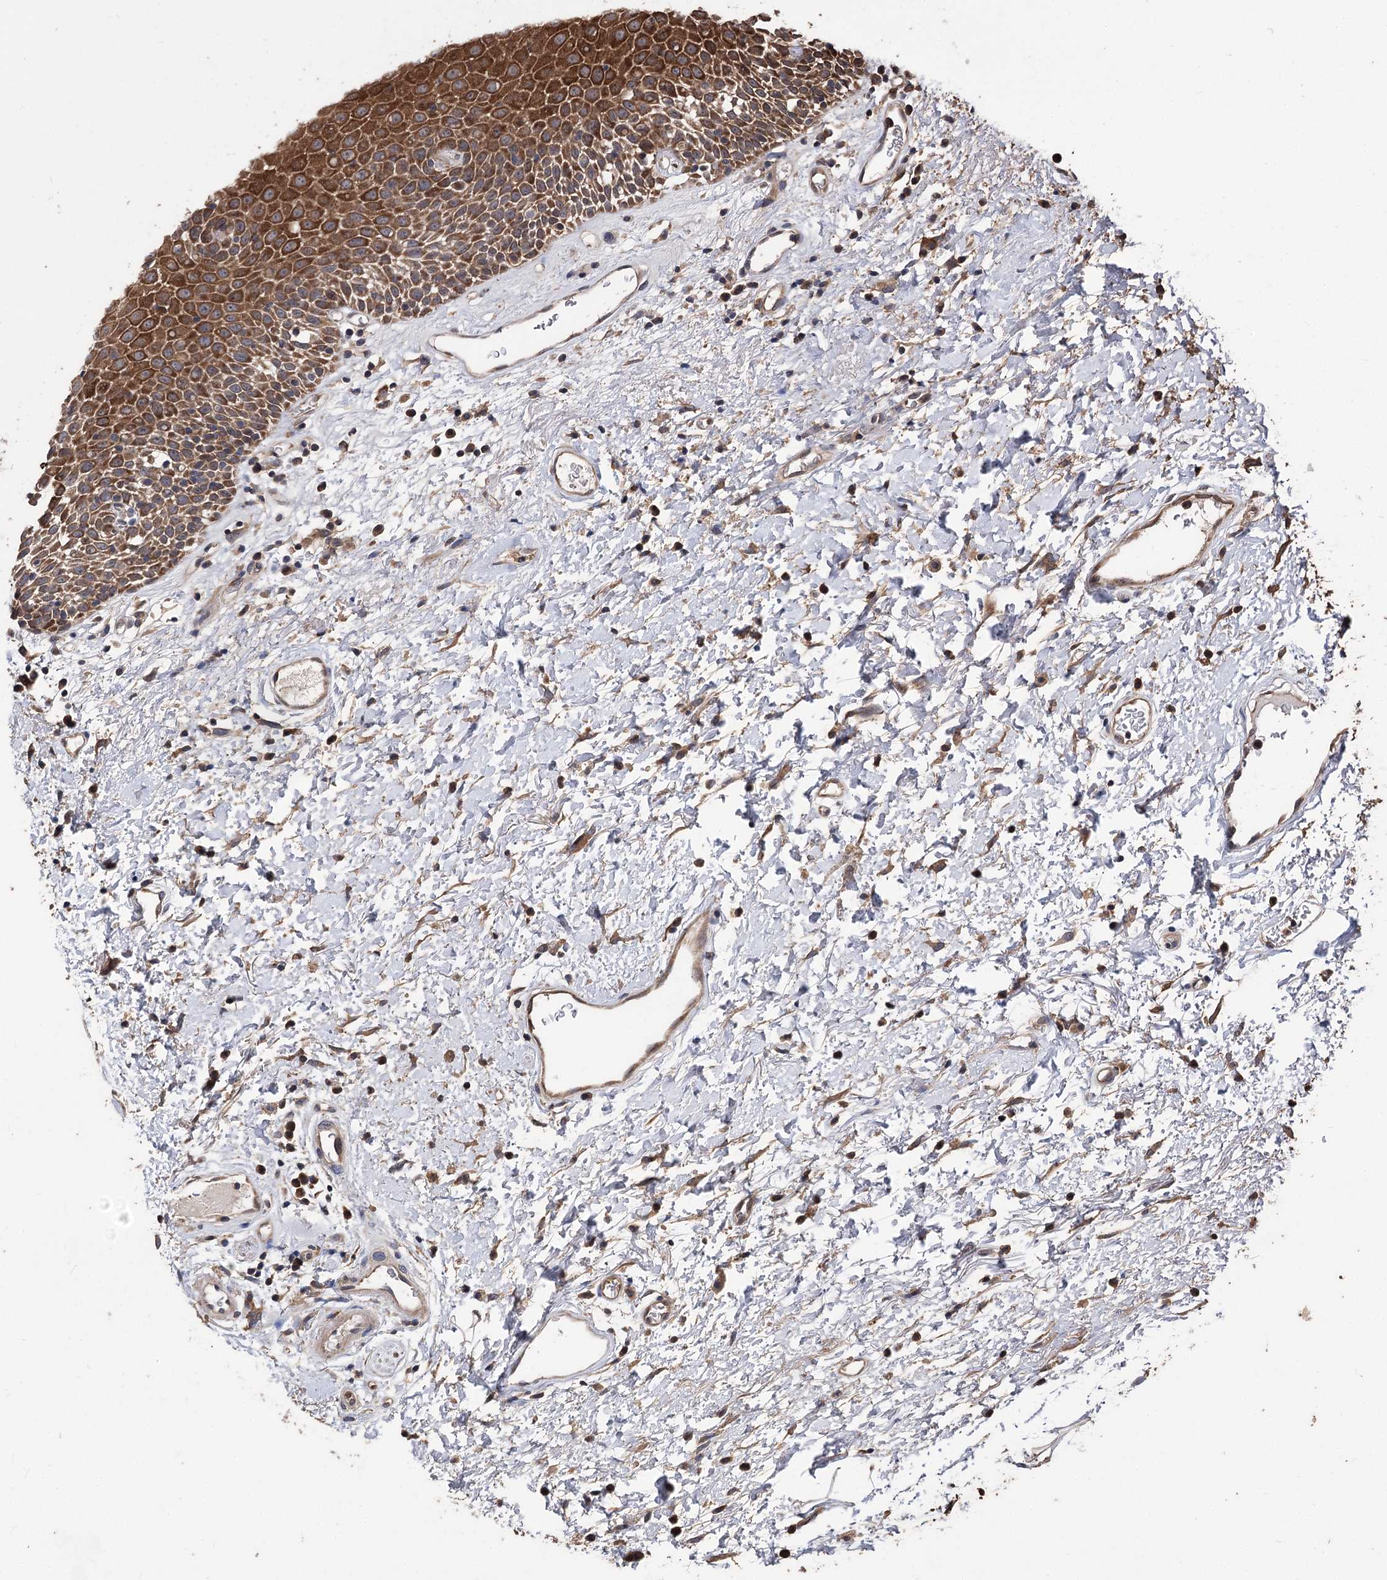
{"staining": {"intensity": "strong", "quantity": ">75%", "location": "cytoplasmic/membranous"}, "tissue": "oral mucosa", "cell_type": "Squamous epithelial cells", "image_type": "normal", "snomed": [{"axis": "morphology", "description": "Normal tissue, NOS"}, {"axis": "topography", "description": "Oral tissue"}], "caption": "Immunohistochemistry micrograph of normal oral mucosa: human oral mucosa stained using IHC displays high levels of strong protein expression localized specifically in the cytoplasmic/membranous of squamous epithelial cells, appearing as a cytoplasmic/membranous brown color.", "gene": "RASSF3", "patient": {"sex": "male", "age": 74}}